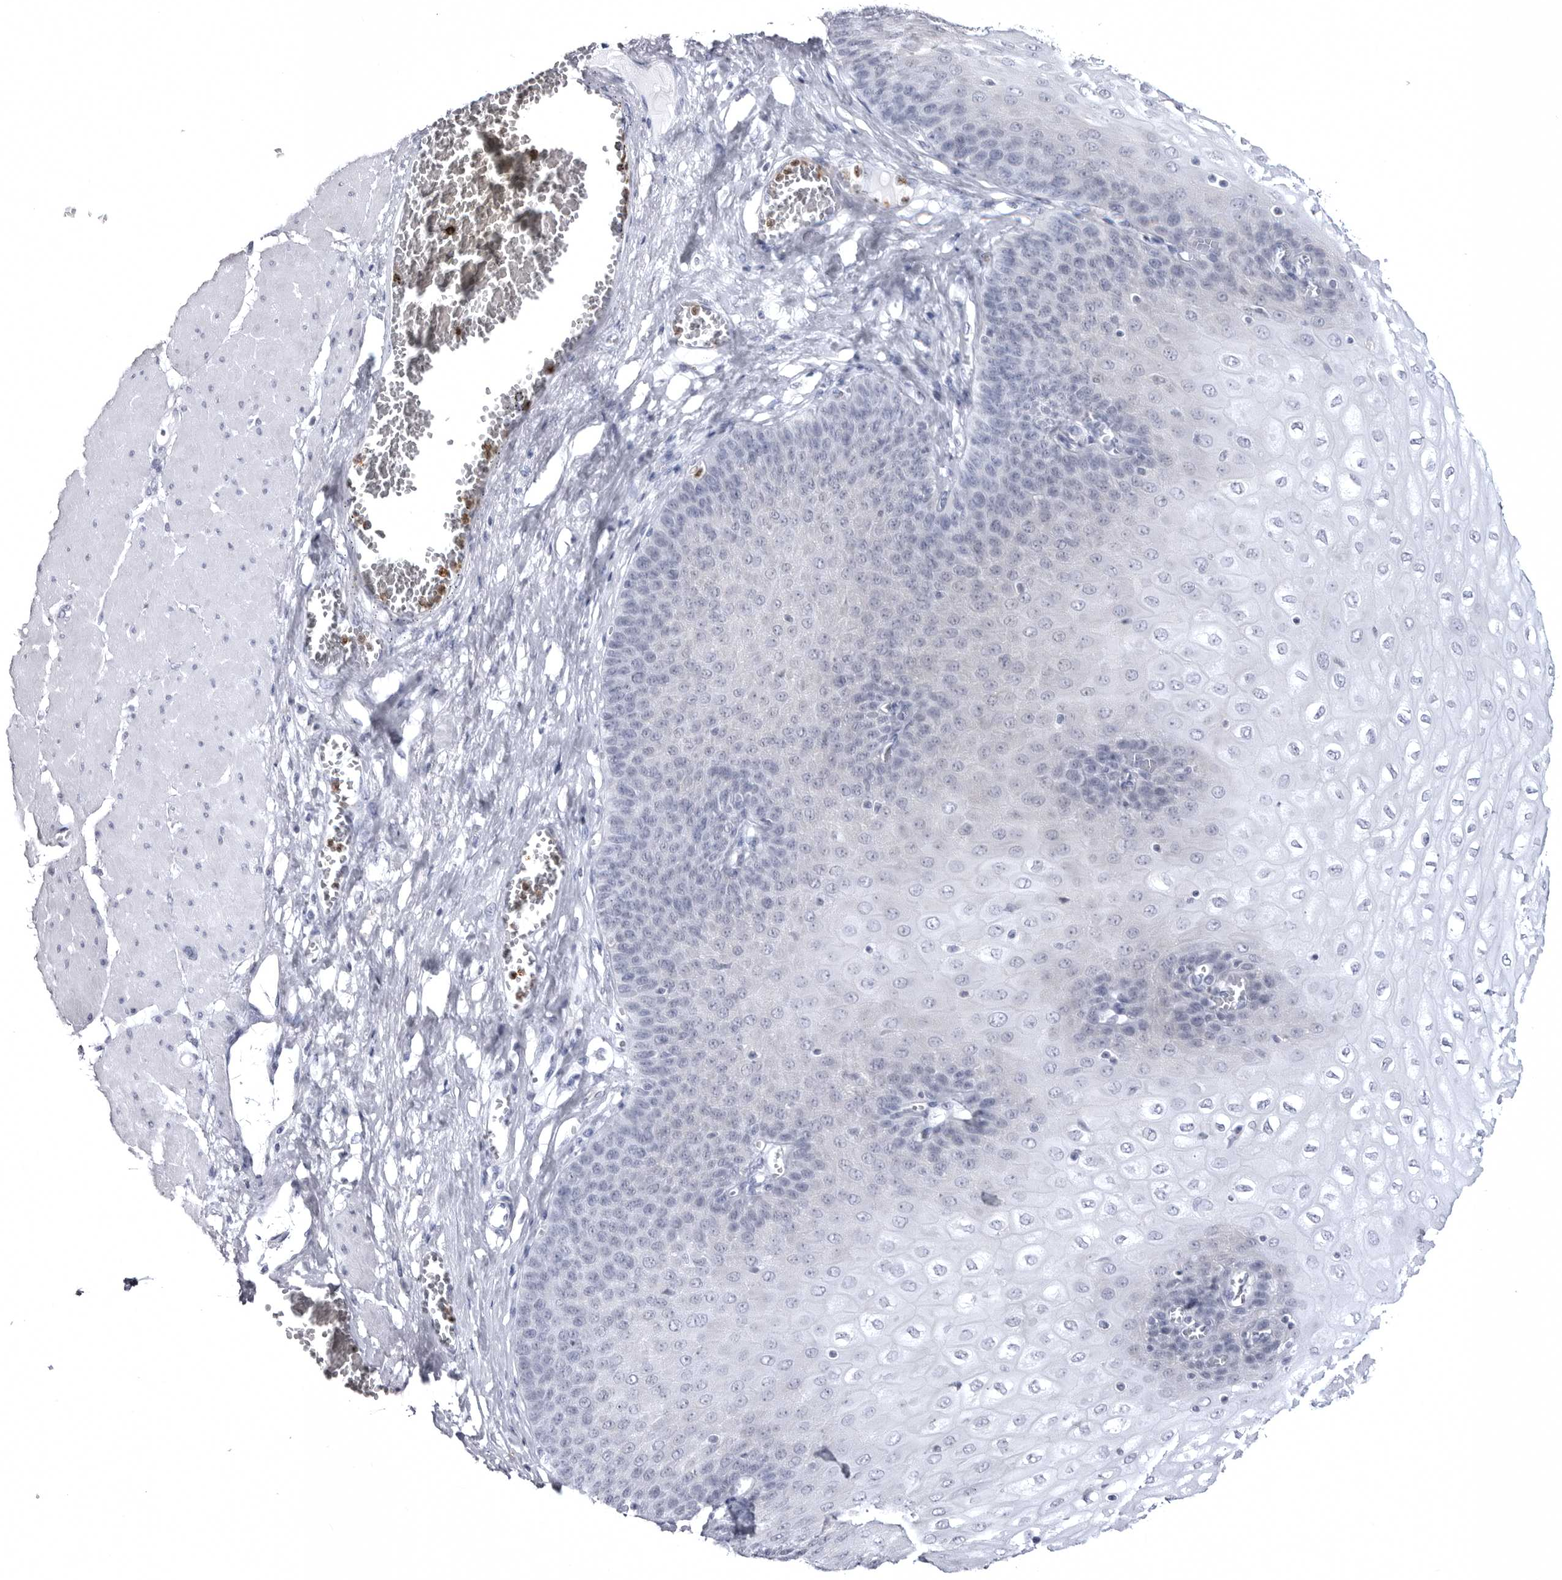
{"staining": {"intensity": "negative", "quantity": "none", "location": "none"}, "tissue": "esophagus", "cell_type": "Squamous epithelial cells", "image_type": "normal", "snomed": [{"axis": "morphology", "description": "Normal tissue, NOS"}, {"axis": "topography", "description": "Esophagus"}], "caption": "Normal esophagus was stained to show a protein in brown. There is no significant positivity in squamous epithelial cells. Brightfield microscopy of IHC stained with DAB (brown) and hematoxylin (blue), captured at high magnification.", "gene": "STAP2", "patient": {"sex": "male", "age": 60}}